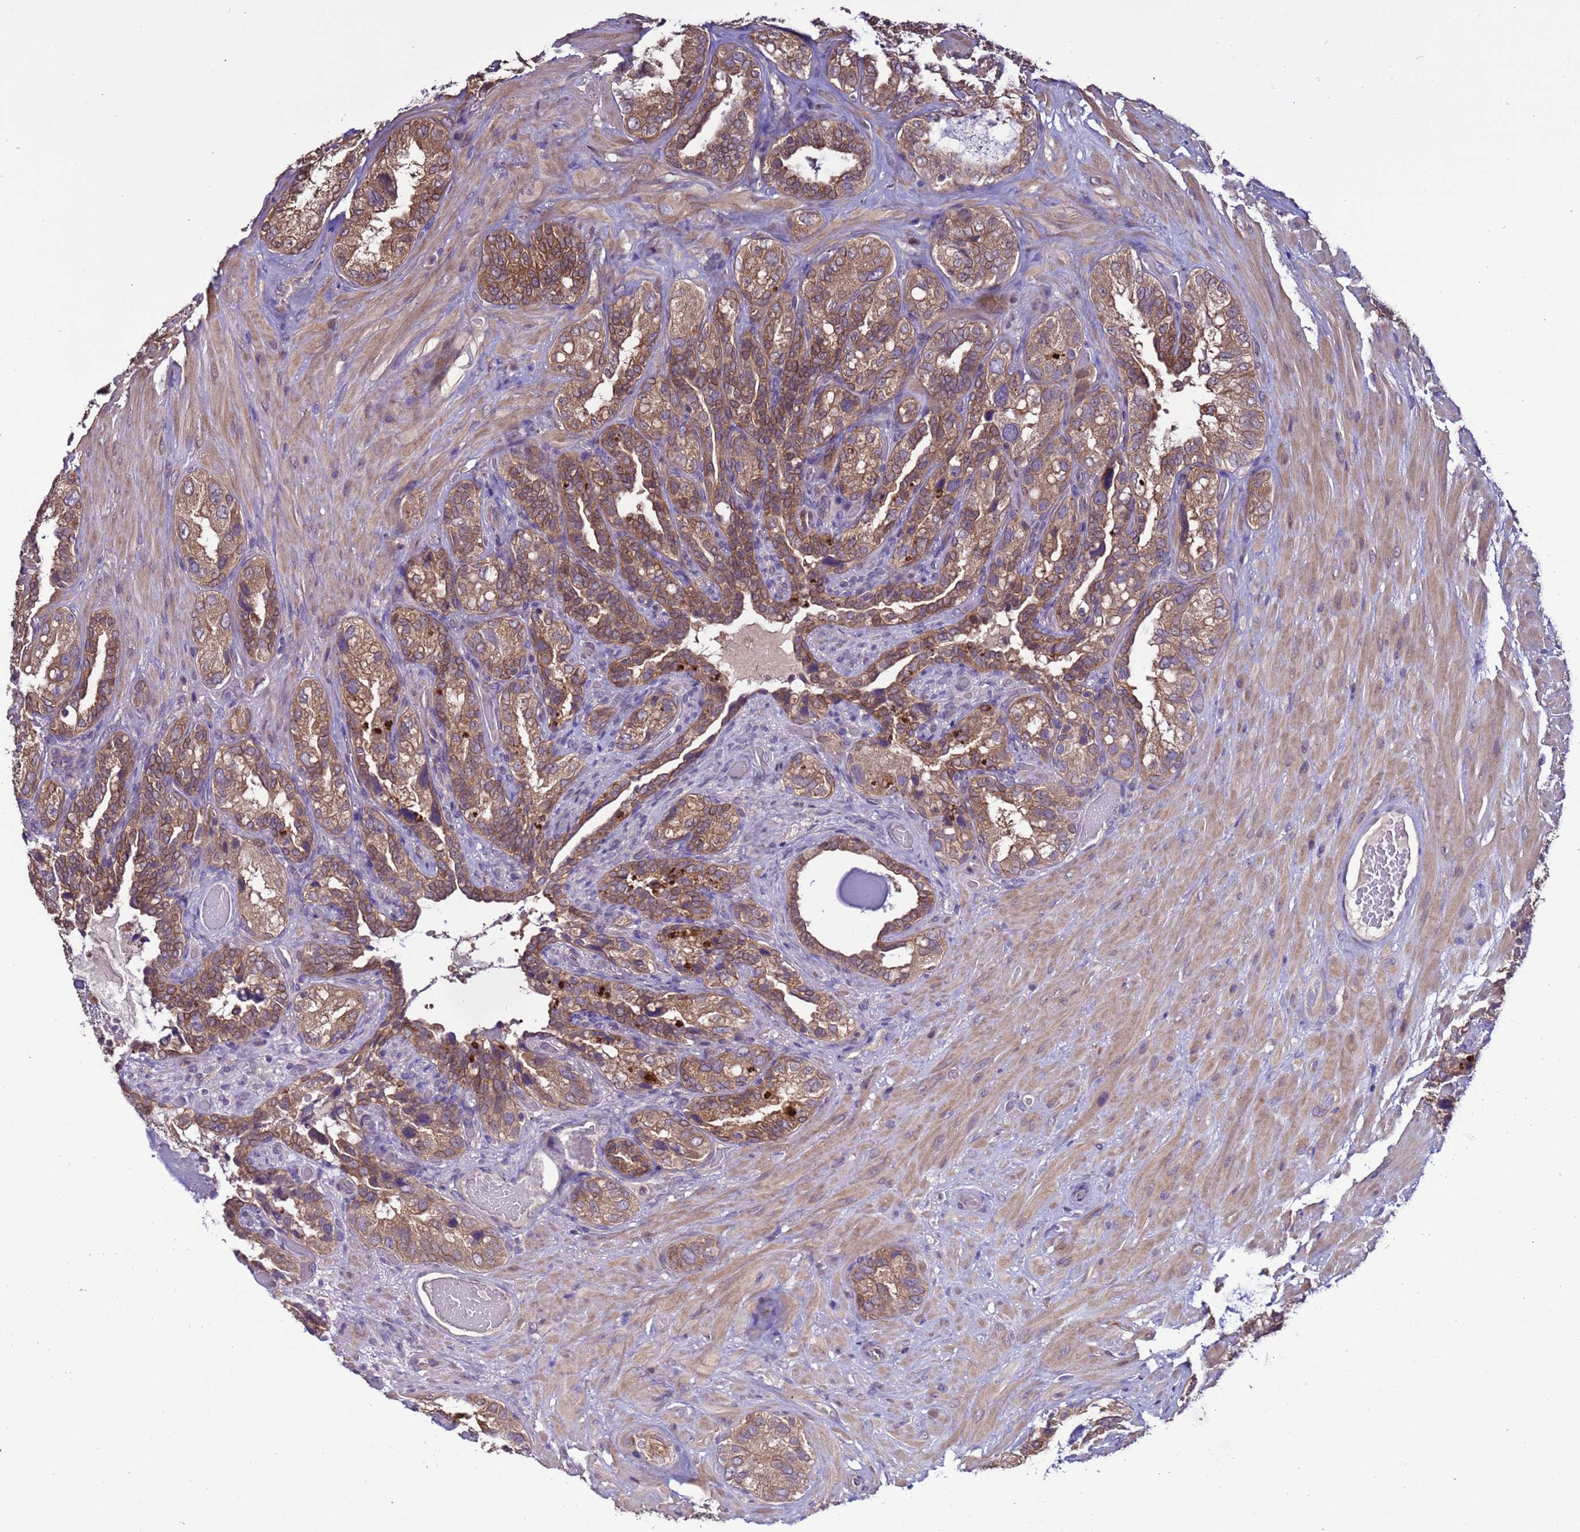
{"staining": {"intensity": "moderate", "quantity": ">75%", "location": "cytoplasmic/membranous"}, "tissue": "seminal vesicle", "cell_type": "Glandular cells", "image_type": "normal", "snomed": [{"axis": "morphology", "description": "Normal tissue, NOS"}, {"axis": "topography", "description": "Seminal veicle"}, {"axis": "topography", "description": "Peripheral nerve tissue"}], "caption": "Immunohistochemical staining of normal human seminal vesicle reveals moderate cytoplasmic/membranous protein positivity in about >75% of glandular cells.", "gene": "ELMOD2", "patient": {"sex": "male", "age": 67}}